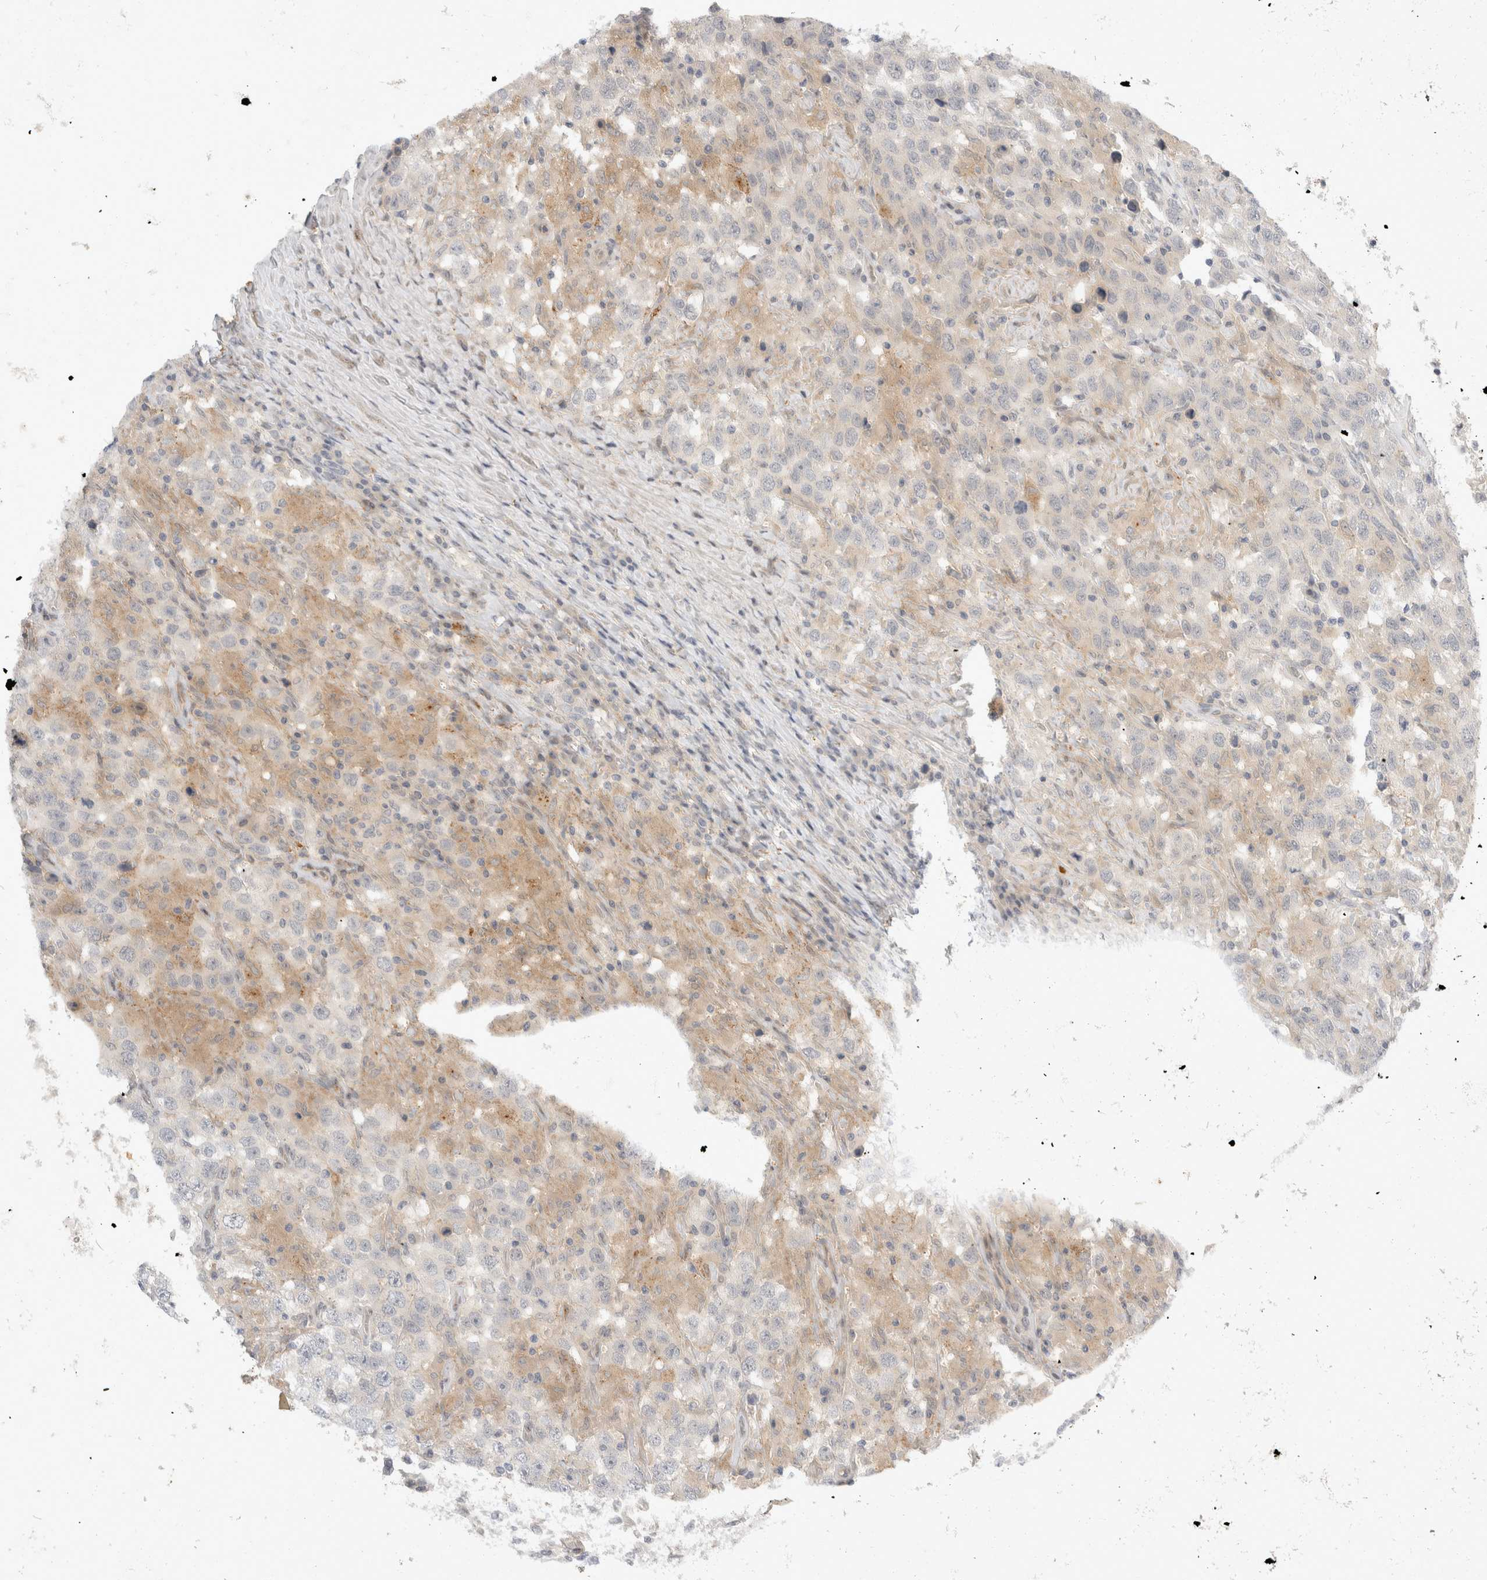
{"staining": {"intensity": "moderate", "quantity": "<25%", "location": "cytoplasmic/membranous"}, "tissue": "testis cancer", "cell_type": "Tumor cells", "image_type": "cancer", "snomed": [{"axis": "morphology", "description": "Seminoma, NOS"}, {"axis": "topography", "description": "Testis"}], "caption": "Immunohistochemical staining of testis seminoma displays moderate cytoplasmic/membranous protein positivity in about <25% of tumor cells.", "gene": "TOM1L2", "patient": {"sex": "male", "age": 41}}